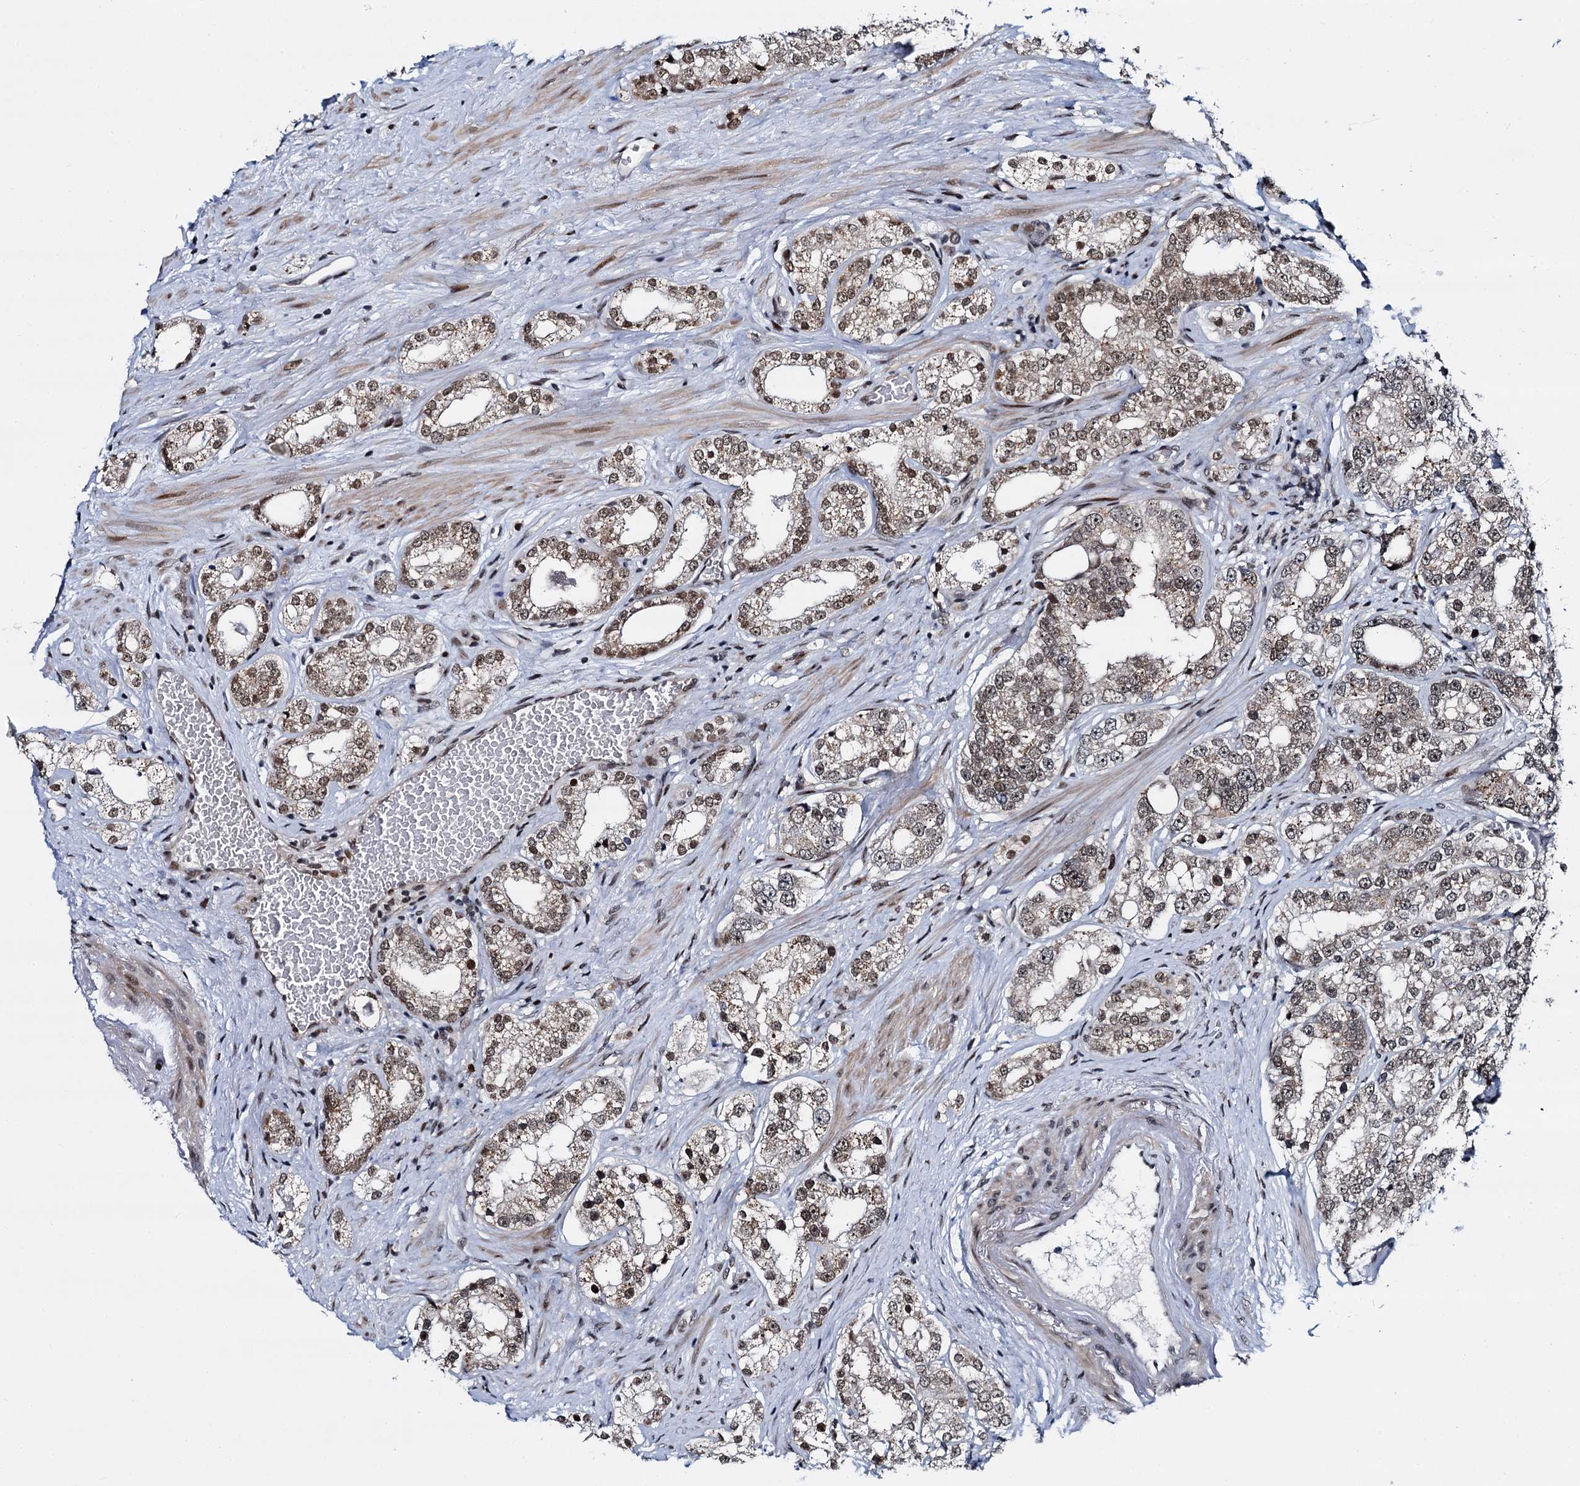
{"staining": {"intensity": "moderate", "quantity": ">75%", "location": "nuclear"}, "tissue": "prostate cancer", "cell_type": "Tumor cells", "image_type": "cancer", "snomed": [{"axis": "morphology", "description": "Normal tissue, NOS"}, {"axis": "morphology", "description": "Adenocarcinoma, High grade"}, {"axis": "topography", "description": "Prostate"}], "caption": "A photomicrograph of prostate cancer stained for a protein reveals moderate nuclear brown staining in tumor cells. (Brightfield microscopy of DAB IHC at high magnification).", "gene": "RUFY2", "patient": {"sex": "male", "age": 83}}